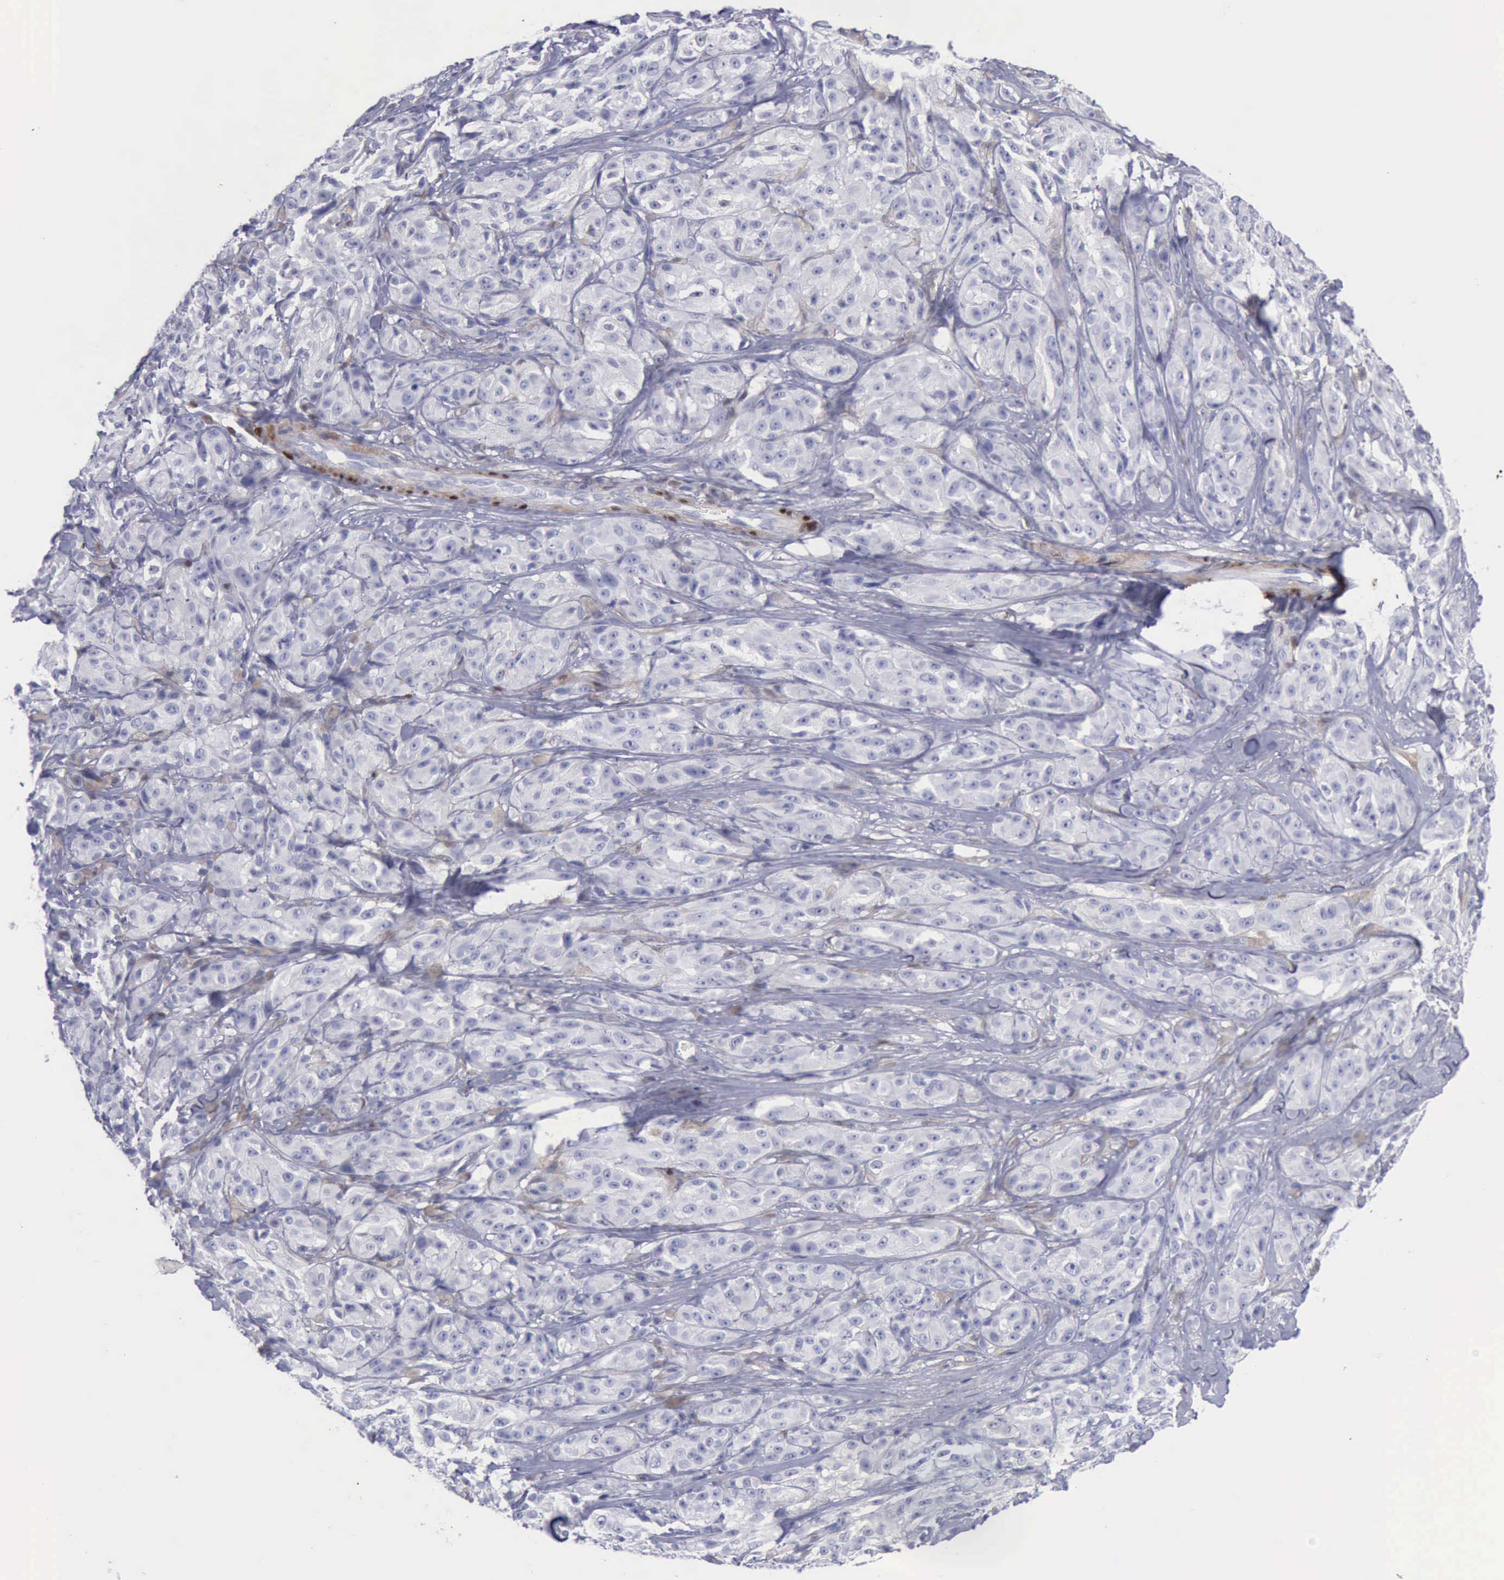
{"staining": {"intensity": "negative", "quantity": "none", "location": "none"}, "tissue": "melanoma", "cell_type": "Tumor cells", "image_type": "cancer", "snomed": [{"axis": "morphology", "description": "Malignant melanoma, NOS"}, {"axis": "topography", "description": "Skin"}], "caption": "The photomicrograph shows no significant positivity in tumor cells of malignant melanoma.", "gene": "FHL1", "patient": {"sex": "male", "age": 56}}